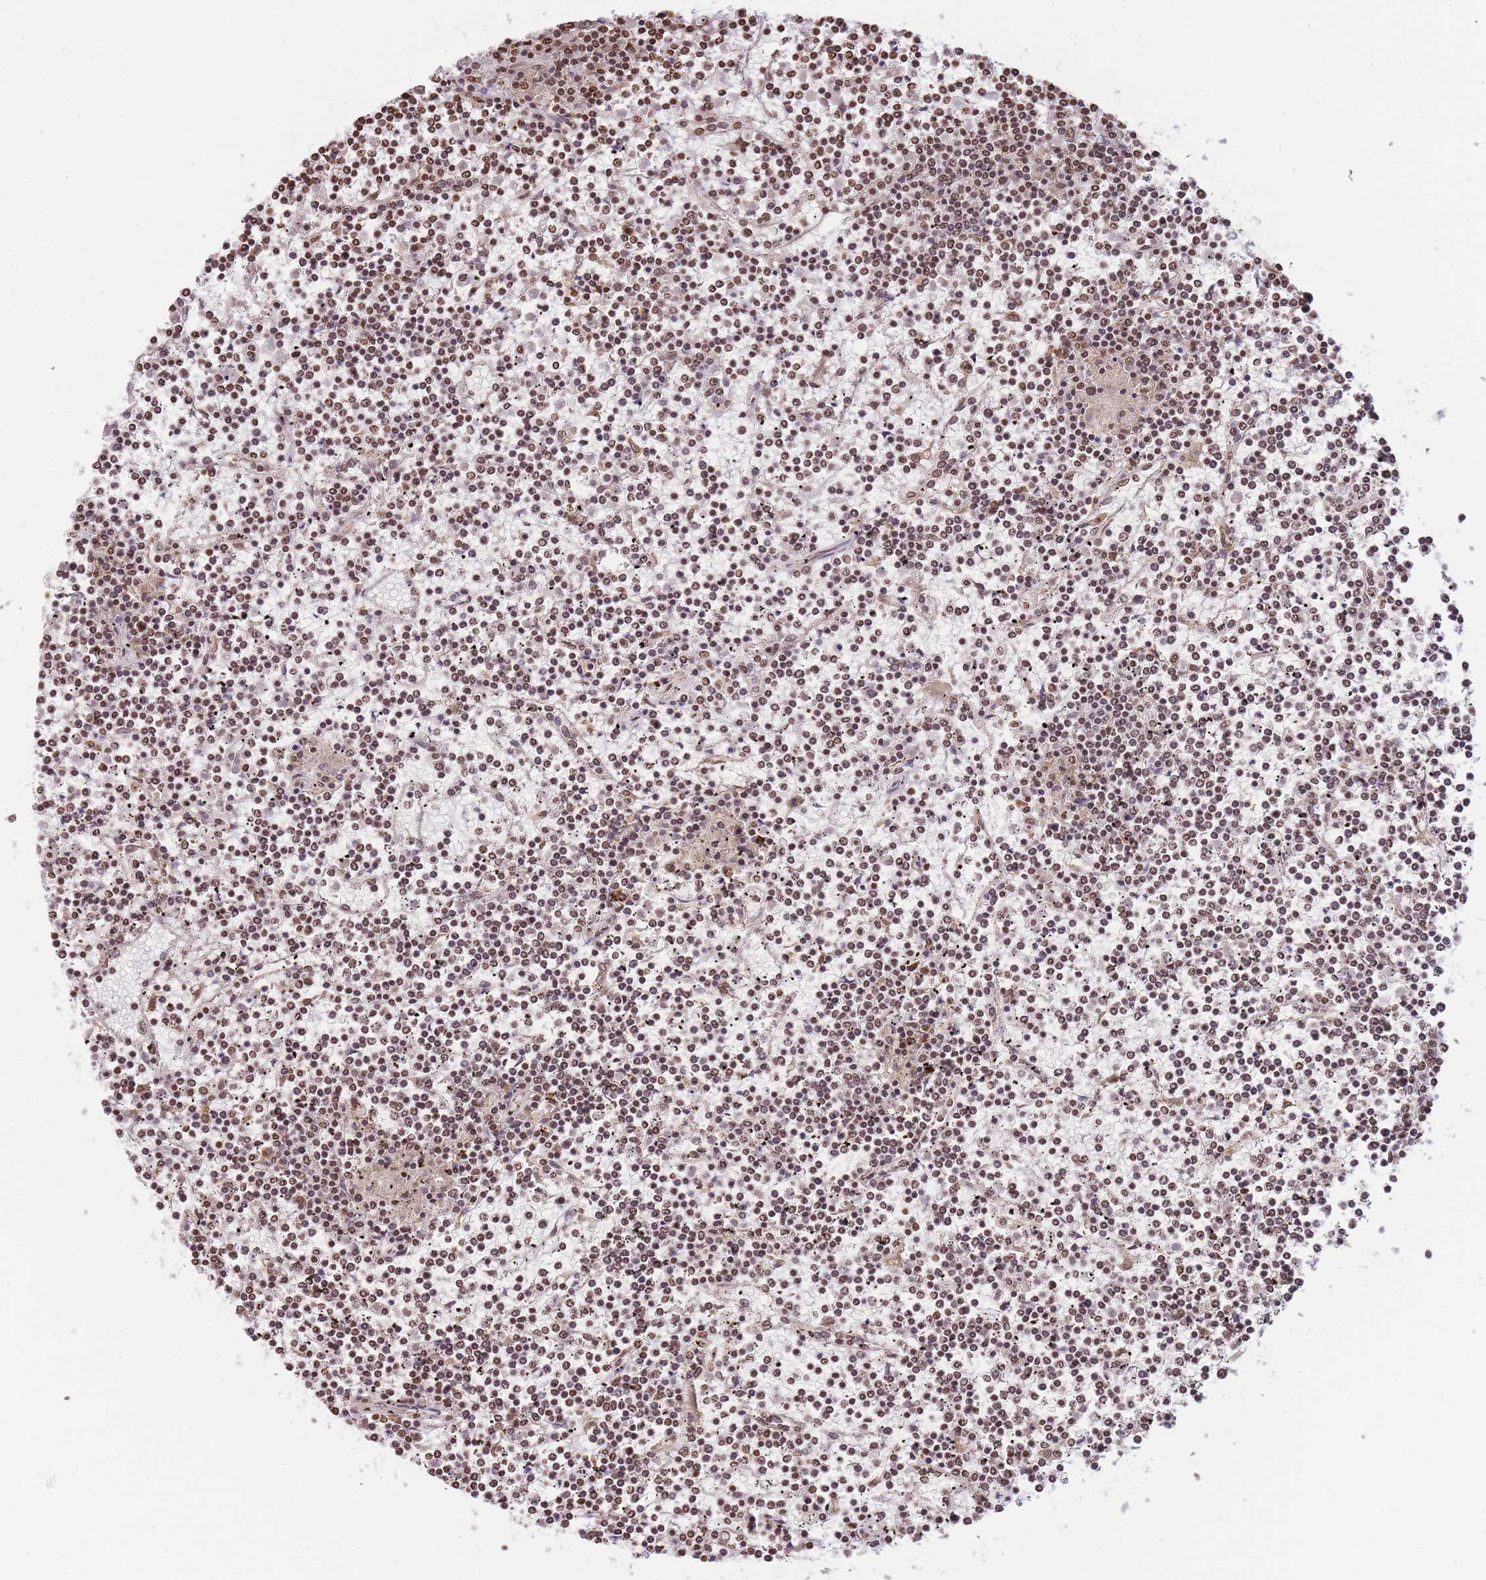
{"staining": {"intensity": "moderate", "quantity": ">75%", "location": "nuclear"}, "tissue": "lymphoma", "cell_type": "Tumor cells", "image_type": "cancer", "snomed": [{"axis": "morphology", "description": "Malignant lymphoma, non-Hodgkin's type, Low grade"}, {"axis": "topography", "description": "Spleen"}], "caption": "IHC staining of lymphoma, which exhibits medium levels of moderate nuclear positivity in about >75% of tumor cells indicating moderate nuclear protein positivity. The staining was performed using DAB (brown) for protein detection and nuclei were counterstained in hematoxylin (blue).", "gene": "WWTR1", "patient": {"sex": "female", "age": 19}}